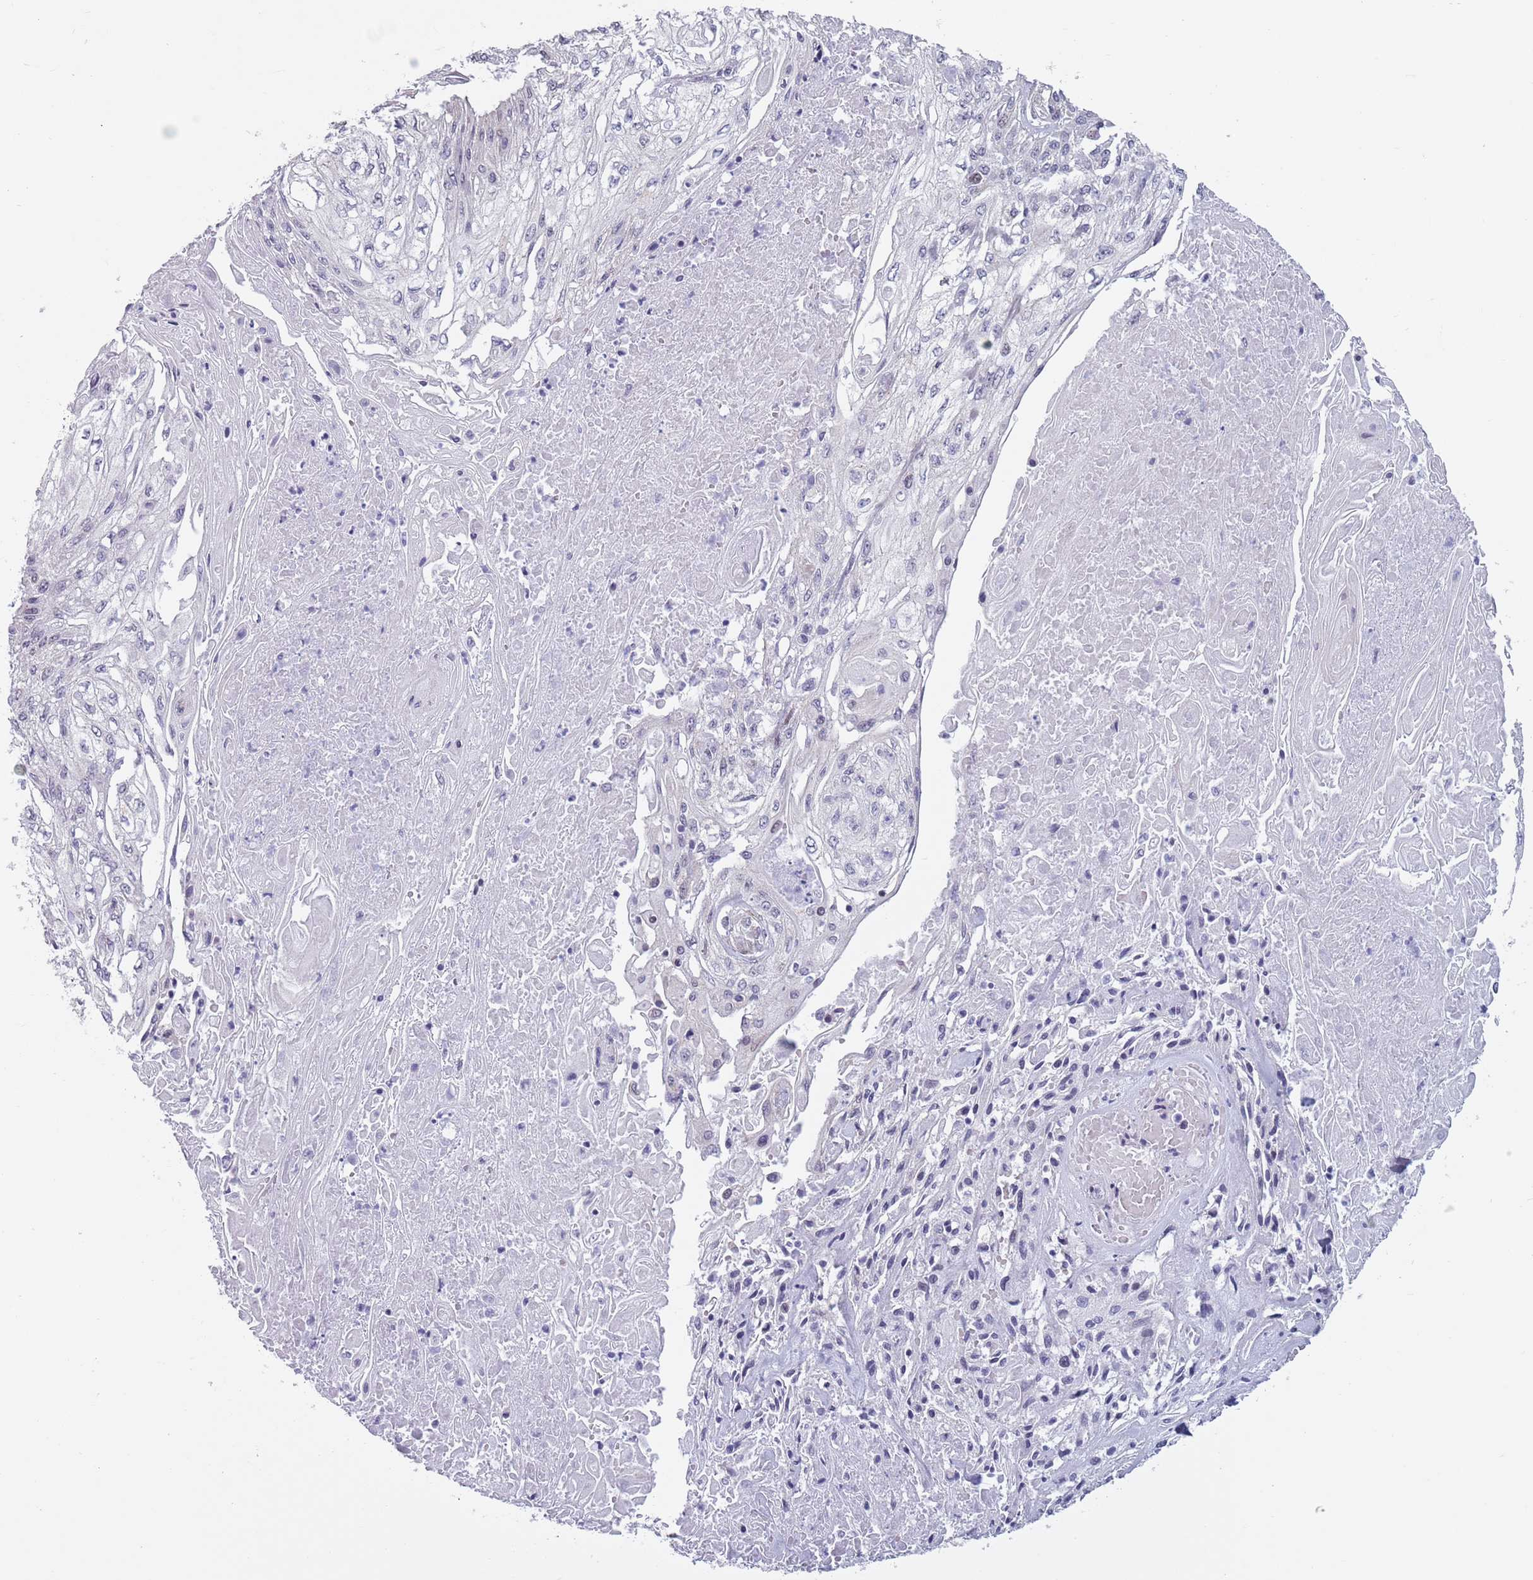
{"staining": {"intensity": "negative", "quantity": "none", "location": "none"}, "tissue": "skin cancer", "cell_type": "Tumor cells", "image_type": "cancer", "snomed": [{"axis": "morphology", "description": "Squamous cell carcinoma, NOS"}, {"axis": "morphology", "description": "Squamous cell carcinoma, metastatic, NOS"}, {"axis": "topography", "description": "Skin"}, {"axis": "topography", "description": "Lymph node"}], "caption": "Immunohistochemical staining of skin cancer (squamous cell carcinoma) demonstrates no significant staining in tumor cells.", "gene": "ZKSCAN2", "patient": {"sex": "male", "age": 75}}